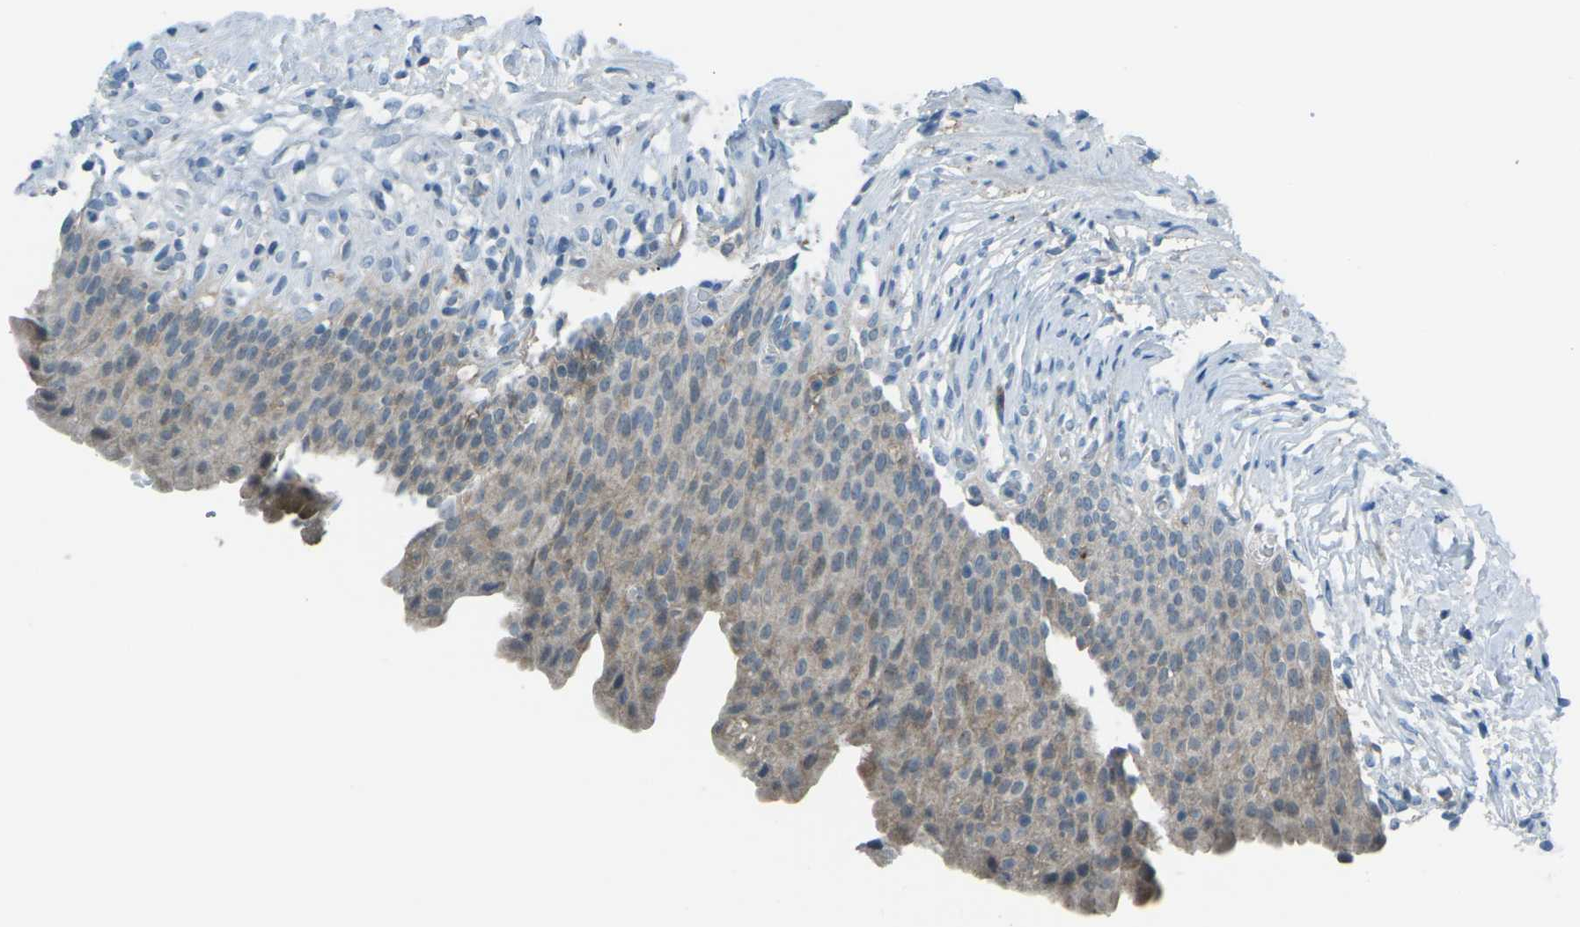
{"staining": {"intensity": "weak", "quantity": "25%-75%", "location": "cytoplasmic/membranous"}, "tissue": "urinary bladder", "cell_type": "Urothelial cells", "image_type": "normal", "snomed": [{"axis": "morphology", "description": "Normal tissue, NOS"}, {"axis": "topography", "description": "Urinary bladder"}], "caption": "IHC of unremarkable human urinary bladder shows low levels of weak cytoplasmic/membranous positivity in approximately 25%-75% of urothelial cells. The protein of interest is shown in brown color, while the nuclei are stained blue.", "gene": "PRKCA", "patient": {"sex": "female", "age": 79}}